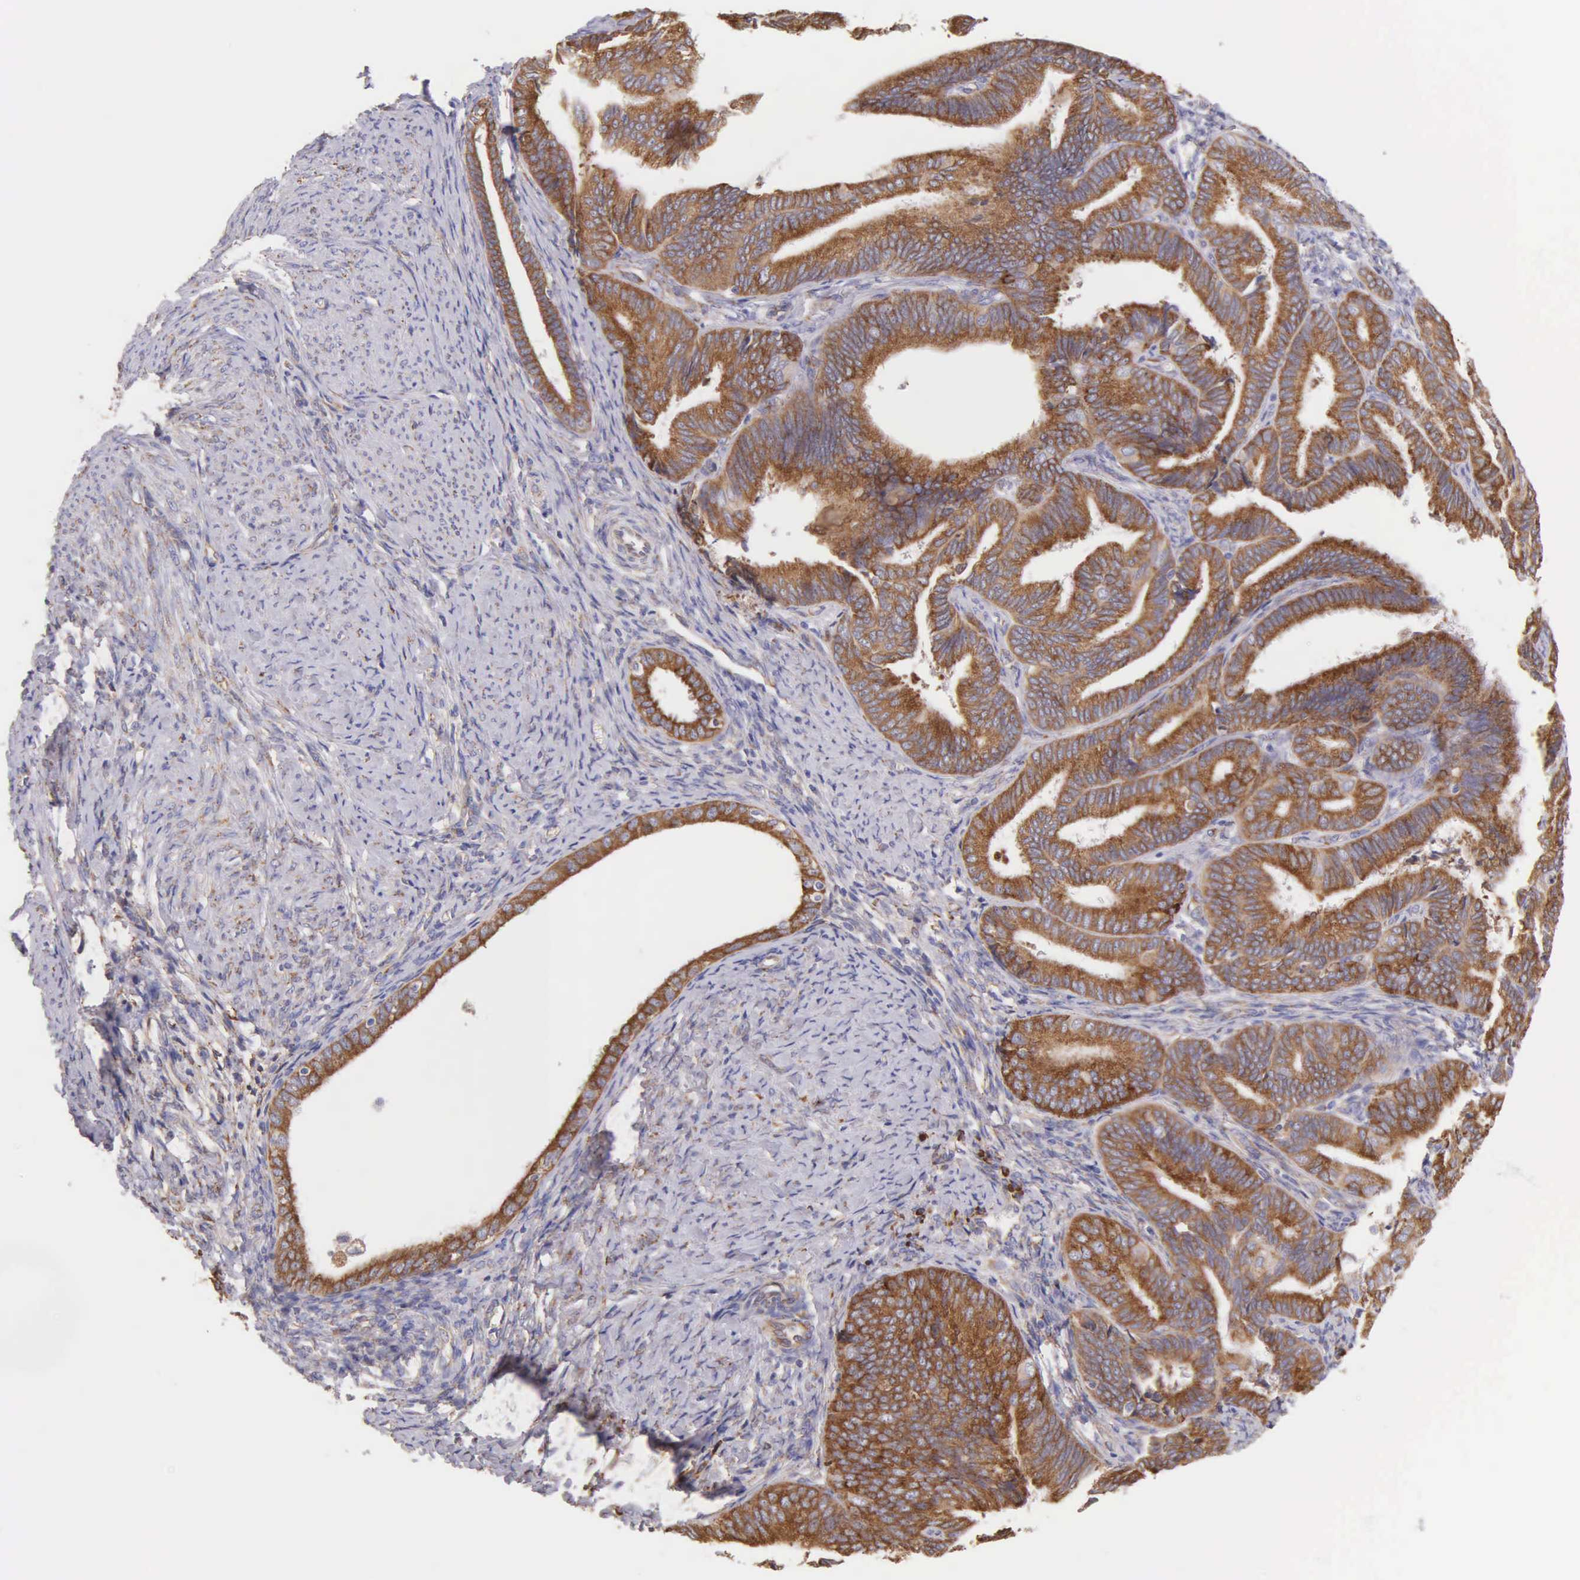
{"staining": {"intensity": "strong", "quantity": ">75%", "location": "cytoplasmic/membranous"}, "tissue": "endometrial cancer", "cell_type": "Tumor cells", "image_type": "cancer", "snomed": [{"axis": "morphology", "description": "Adenocarcinoma, NOS"}, {"axis": "topography", "description": "Endometrium"}], "caption": "Protein staining of endometrial adenocarcinoma tissue demonstrates strong cytoplasmic/membranous staining in approximately >75% of tumor cells.", "gene": "CKAP4", "patient": {"sex": "female", "age": 63}}